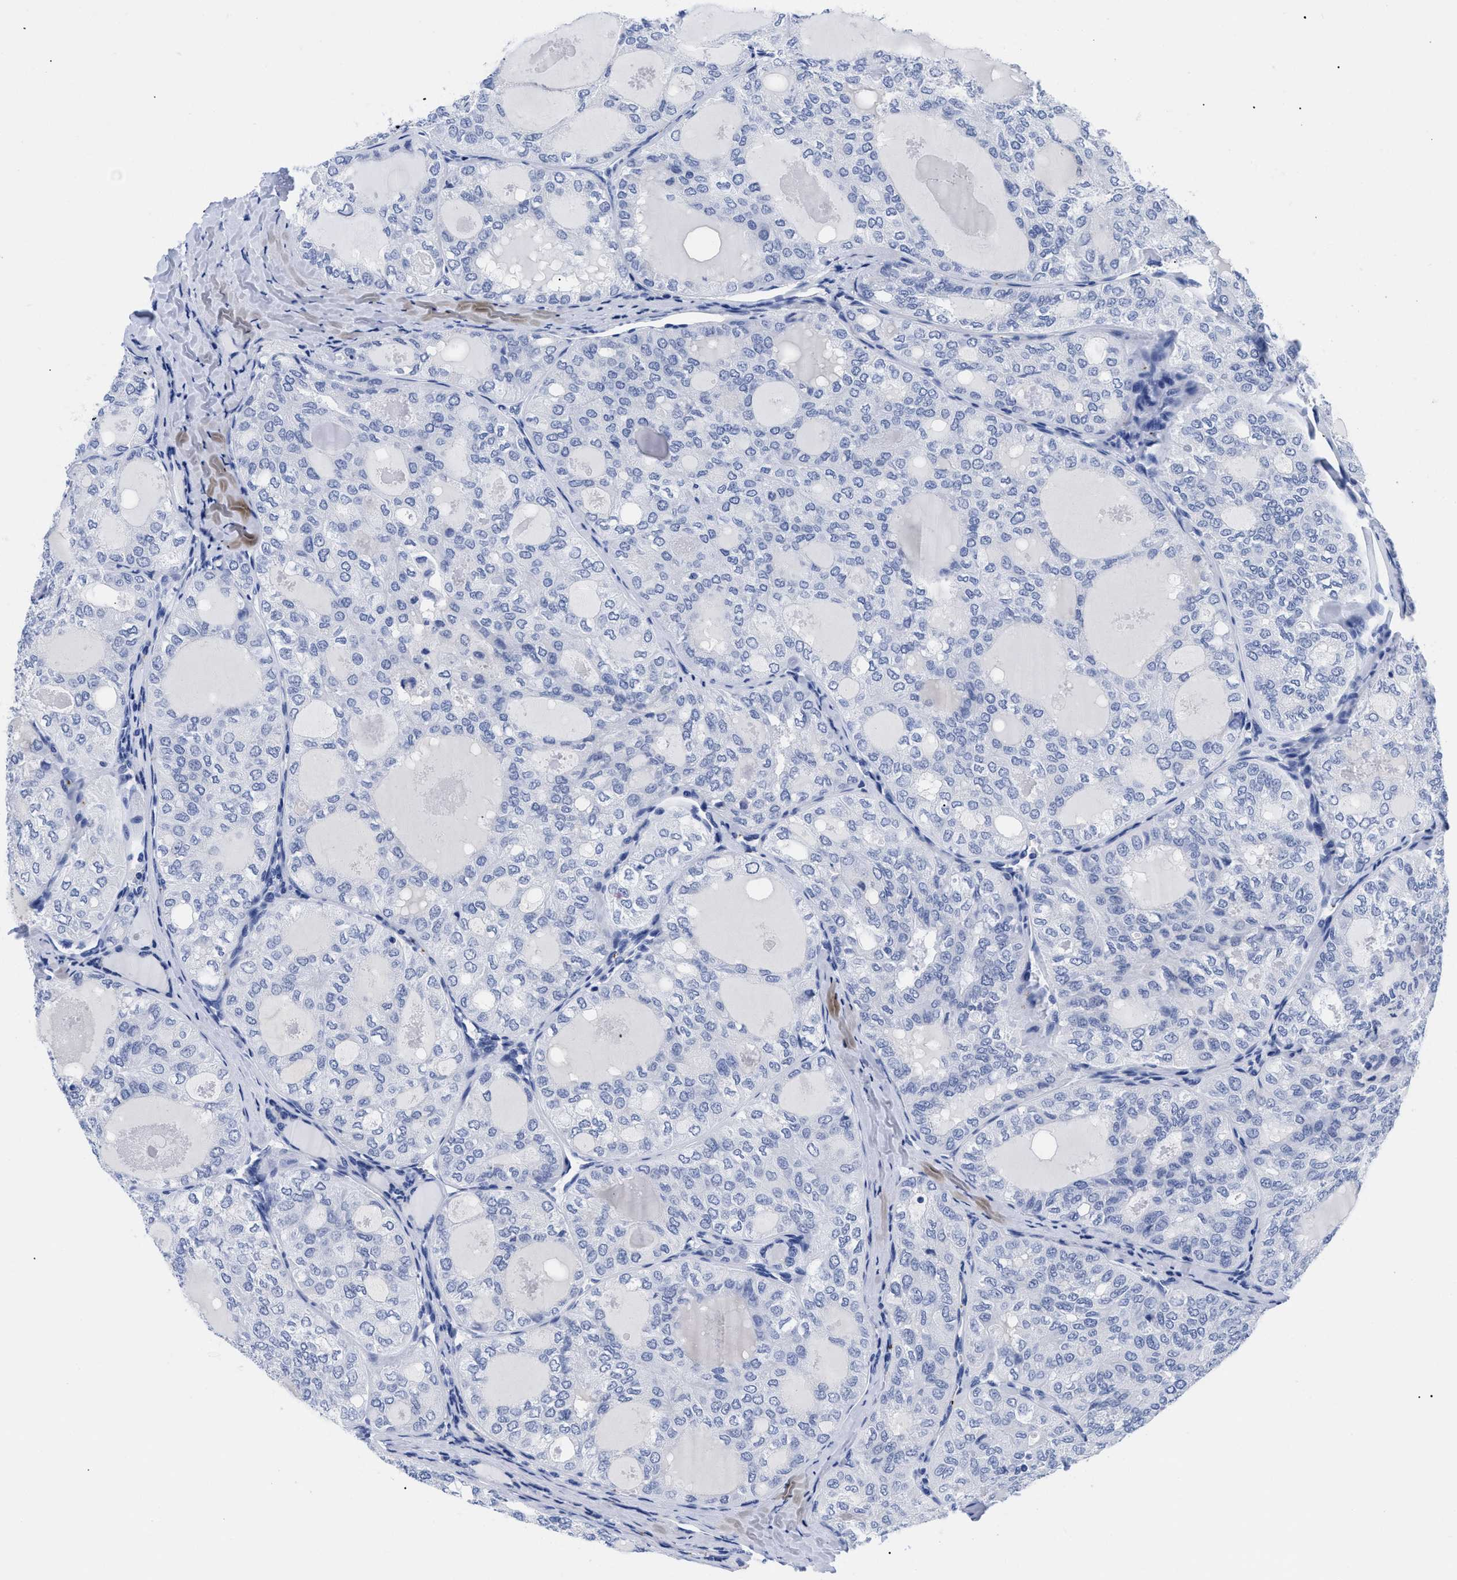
{"staining": {"intensity": "negative", "quantity": "none", "location": "none"}, "tissue": "thyroid cancer", "cell_type": "Tumor cells", "image_type": "cancer", "snomed": [{"axis": "morphology", "description": "Follicular adenoma carcinoma, NOS"}, {"axis": "topography", "description": "Thyroid gland"}], "caption": "Immunohistochemistry of human thyroid follicular adenoma carcinoma exhibits no positivity in tumor cells. (Stains: DAB IHC with hematoxylin counter stain, Microscopy: brightfield microscopy at high magnification).", "gene": "TREML1", "patient": {"sex": "male", "age": 75}}